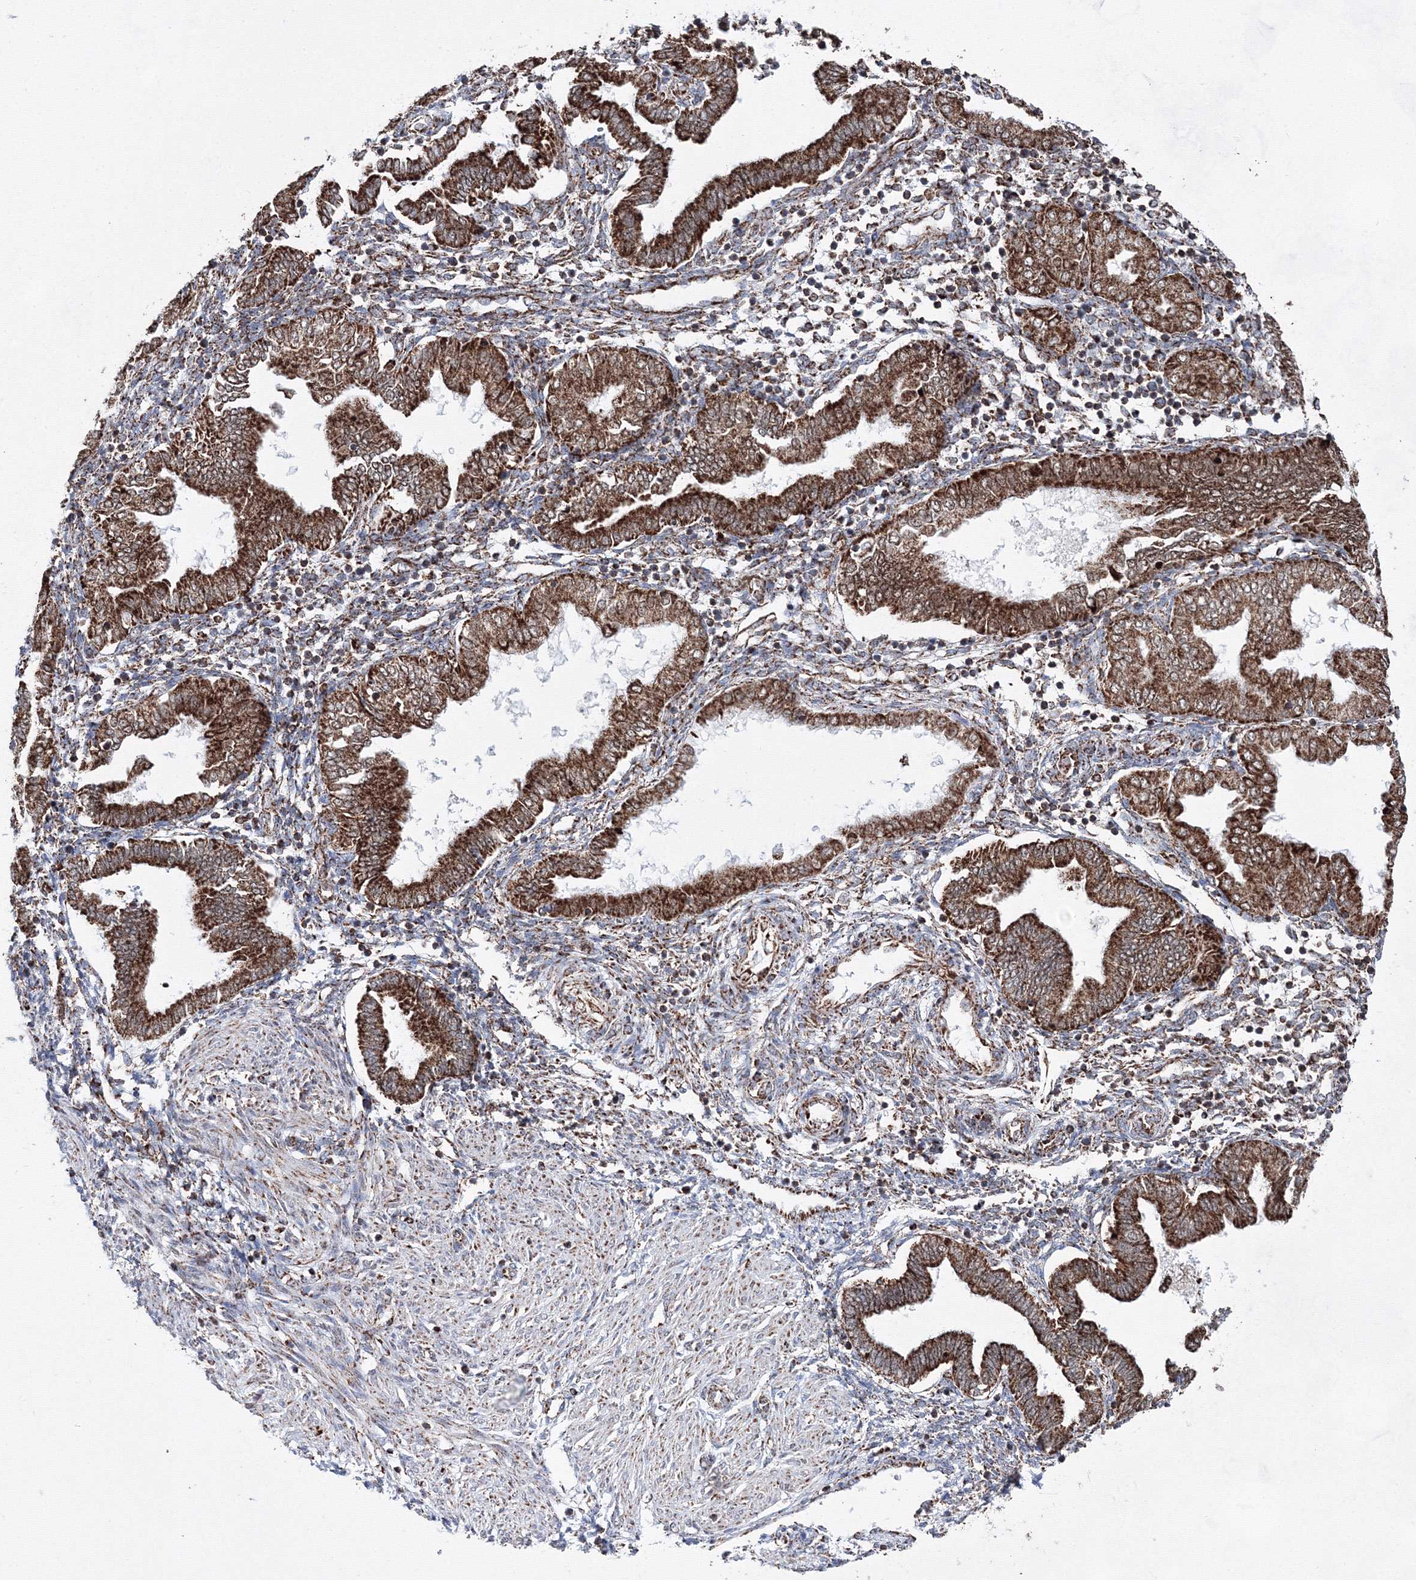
{"staining": {"intensity": "moderate", "quantity": "<25%", "location": "cytoplasmic/membranous"}, "tissue": "endometrium", "cell_type": "Cells in endometrial stroma", "image_type": "normal", "snomed": [{"axis": "morphology", "description": "Normal tissue, NOS"}, {"axis": "topography", "description": "Endometrium"}], "caption": "A brown stain highlights moderate cytoplasmic/membranous staining of a protein in cells in endometrial stroma of unremarkable human endometrium.", "gene": "HADHB", "patient": {"sex": "female", "age": 53}}